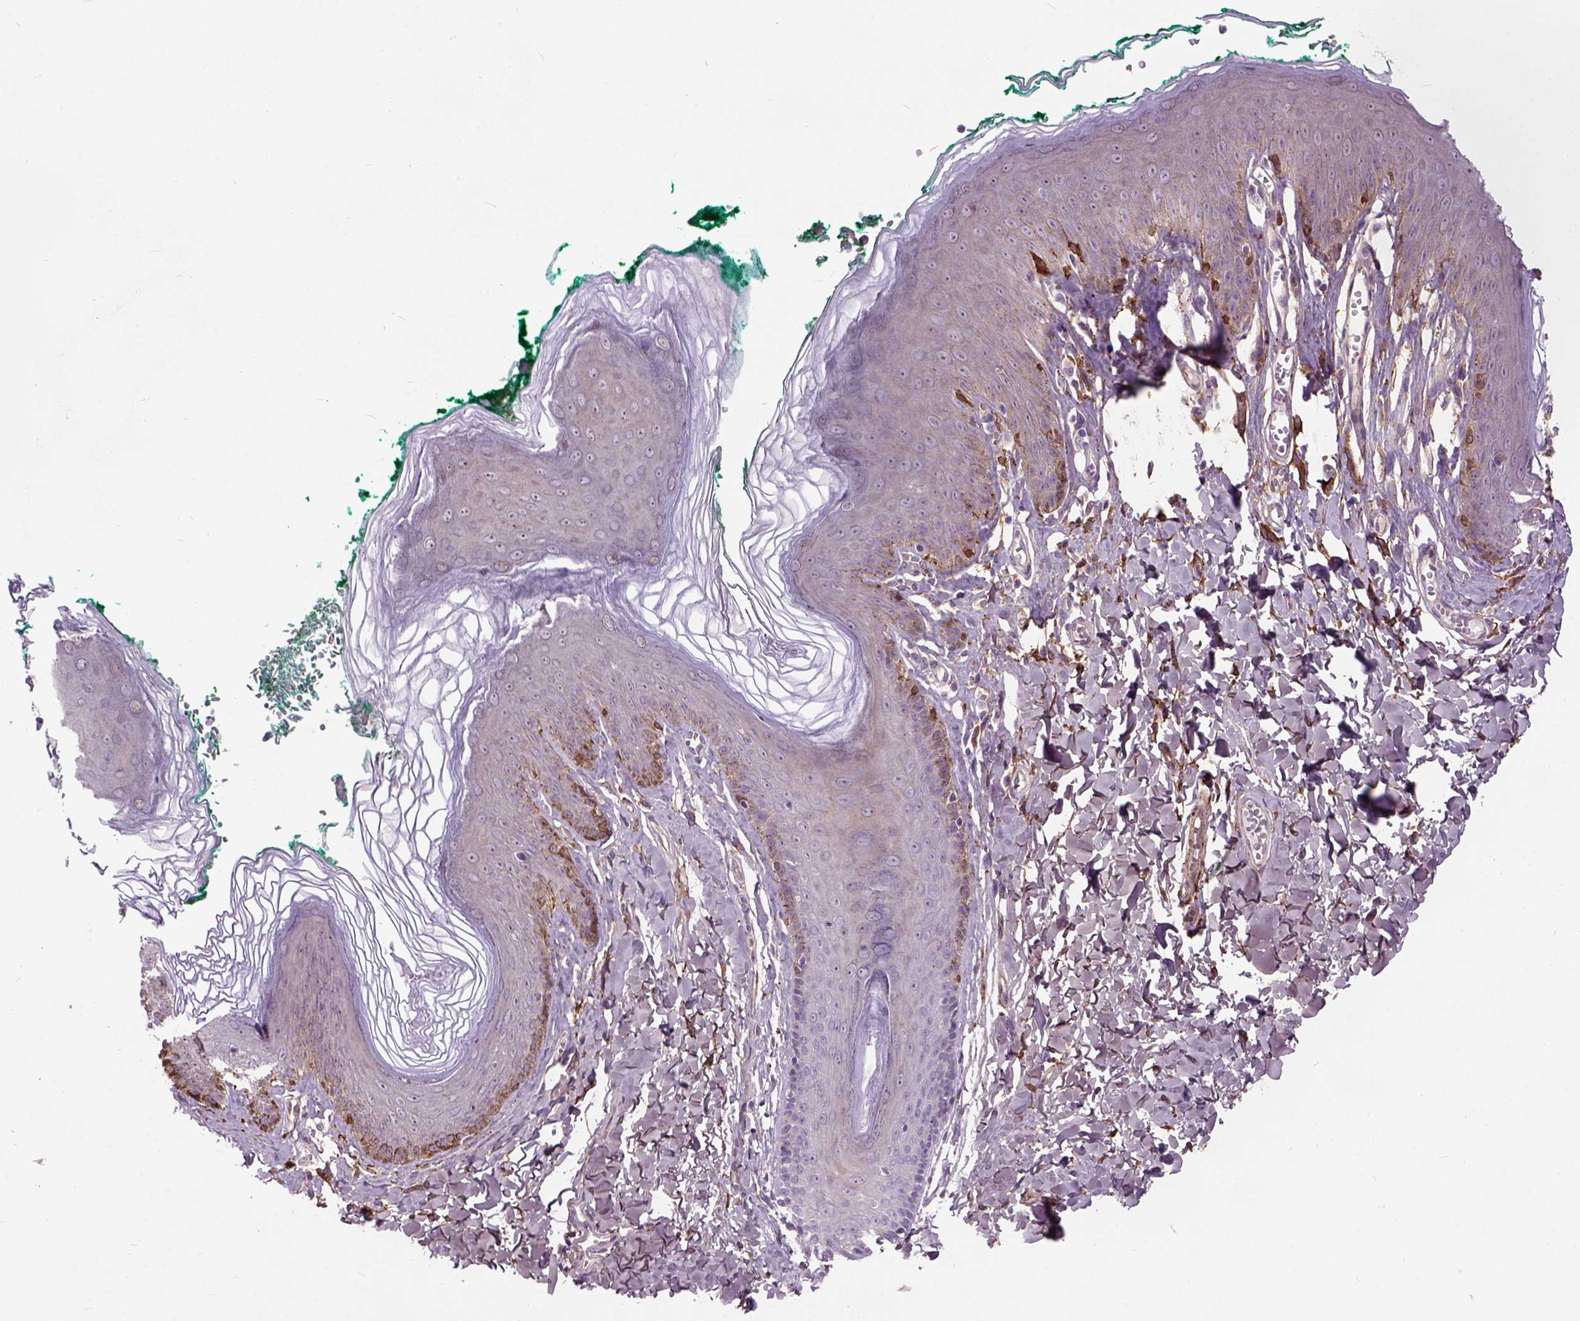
{"staining": {"intensity": "strong", "quantity": "<25%", "location": "cytoplasmic/membranous"}, "tissue": "skin", "cell_type": "Epidermal cells", "image_type": "normal", "snomed": [{"axis": "morphology", "description": "Normal tissue, NOS"}, {"axis": "topography", "description": "Vulva"}, {"axis": "topography", "description": "Peripheral nerve tissue"}], "caption": "Immunohistochemical staining of benign skin reveals strong cytoplasmic/membranous protein positivity in approximately <25% of epidermal cells. Using DAB (brown) and hematoxylin (blue) stains, captured at high magnification using brightfield microscopy.", "gene": "MAPT", "patient": {"sex": "female", "age": 66}}